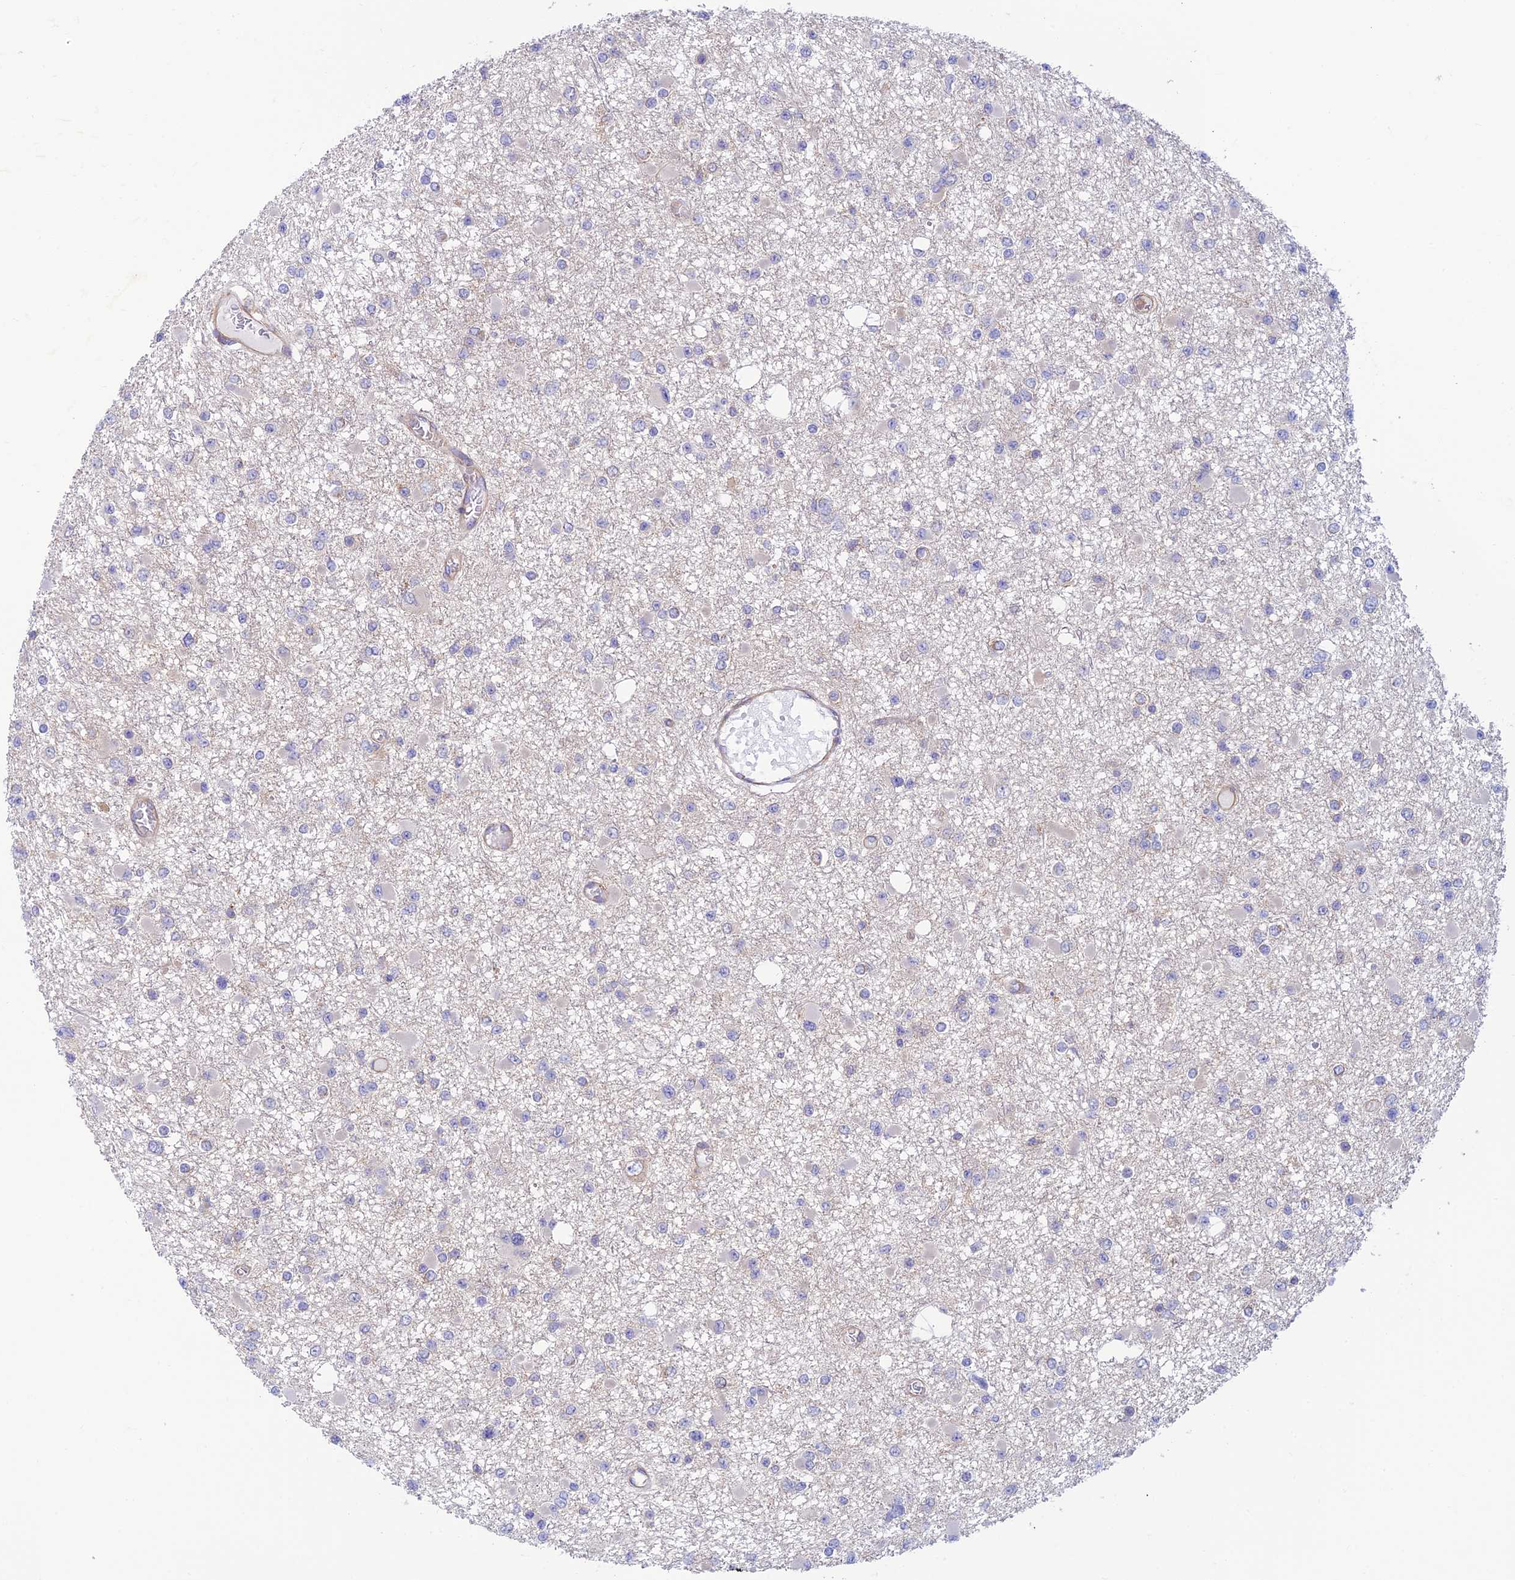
{"staining": {"intensity": "negative", "quantity": "none", "location": "none"}, "tissue": "glioma", "cell_type": "Tumor cells", "image_type": "cancer", "snomed": [{"axis": "morphology", "description": "Glioma, malignant, Low grade"}, {"axis": "topography", "description": "Brain"}], "caption": "Photomicrograph shows no protein expression in tumor cells of glioma tissue.", "gene": "PPP1R12C", "patient": {"sex": "female", "age": 22}}